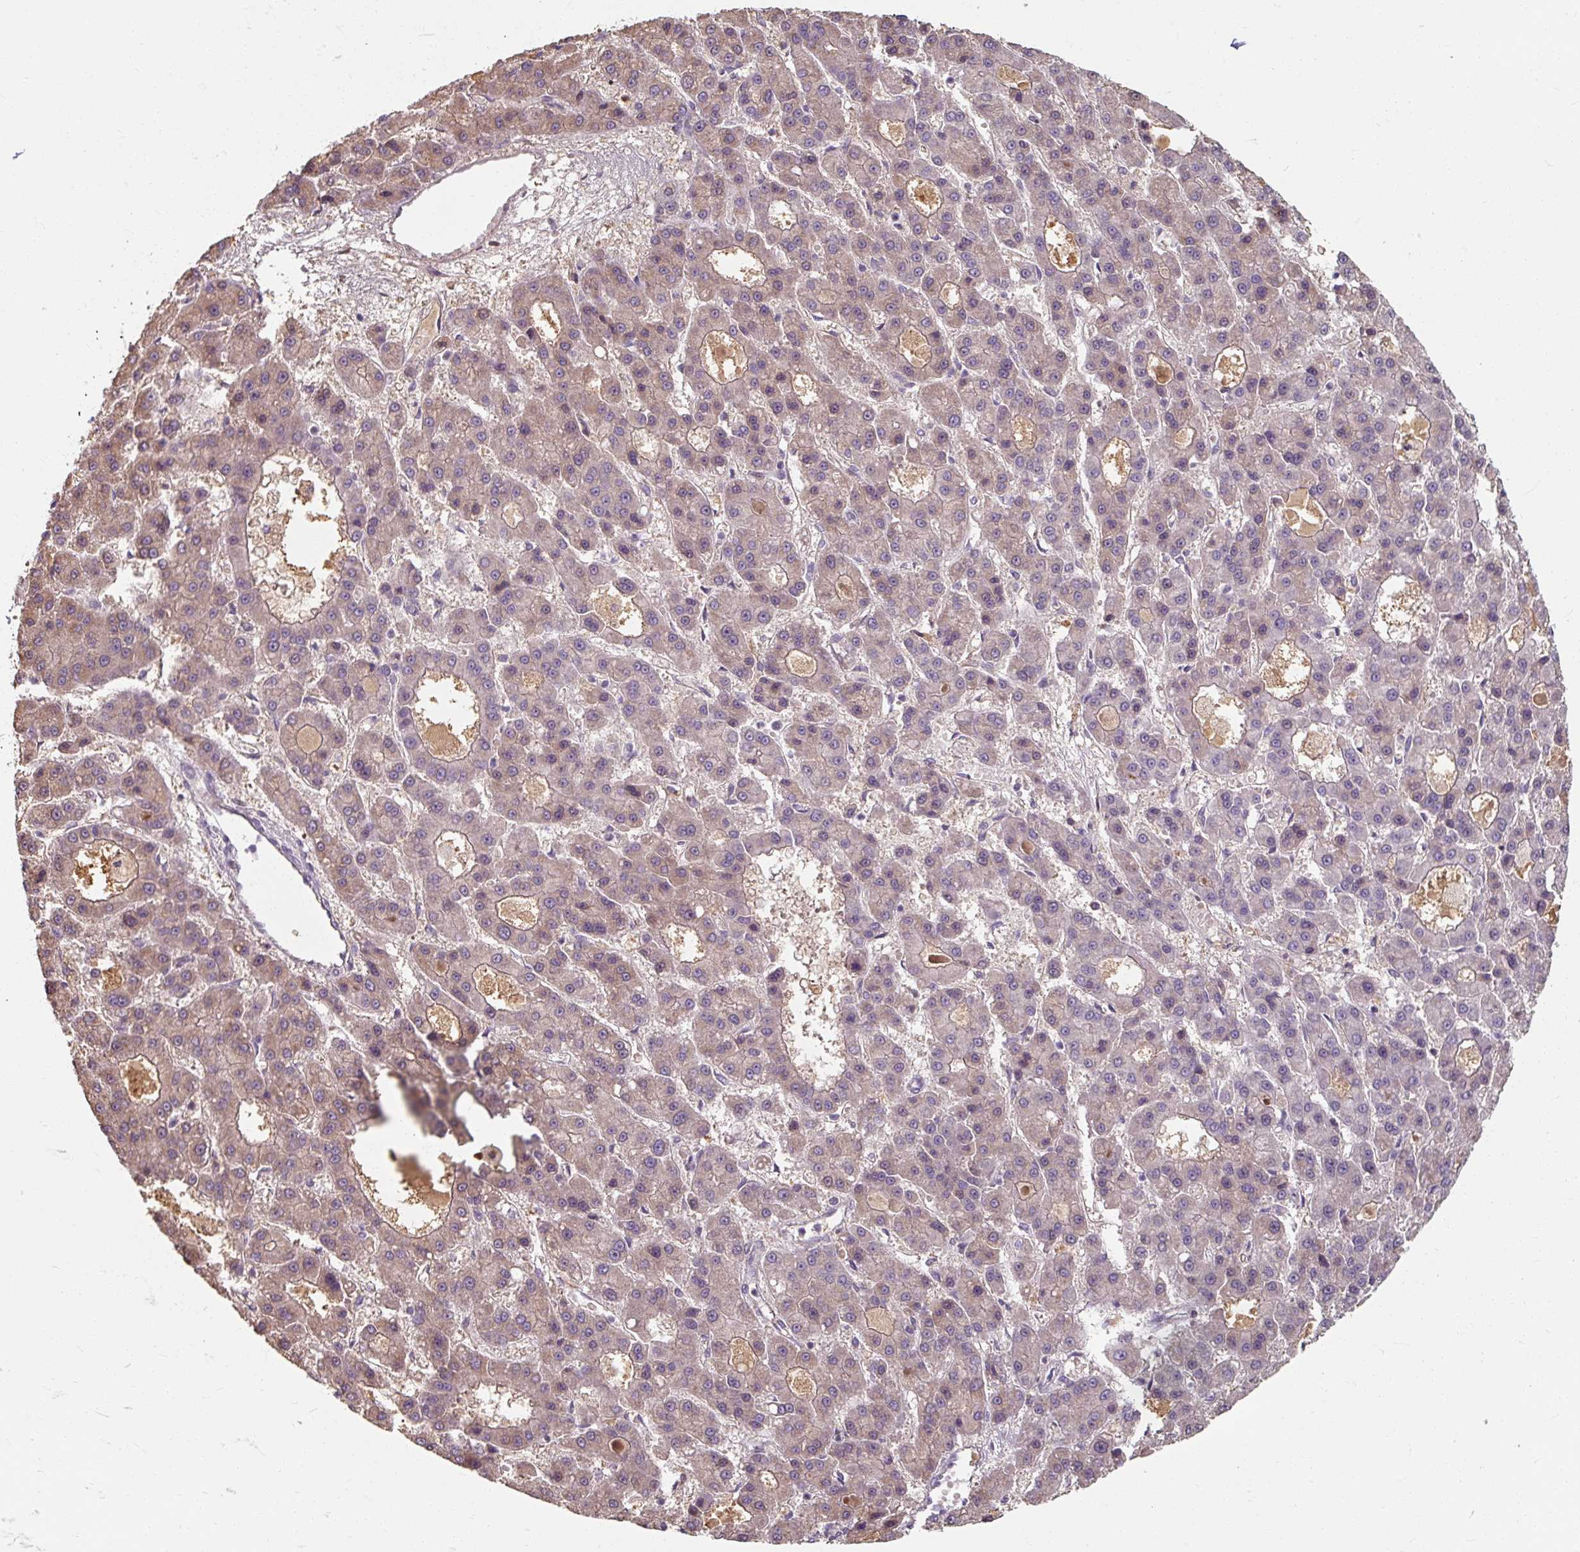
{"staining": {"intensity": "weak", "quantity": "25%-75%", "location": "cytoplasmic/membranous"}, "tissue": "liver cancer", "cell_type": "Tumor cells", "image_type": "cancer", "snomed": [{"axis": "morphology", "description": "Carcinoma, Hepatocellular, NOS"}, {"axis": "topography", "description": "Liver"}], "caption": "Immunohistochemical staining of hepatocellular carcinoma (liver) exhibits low levels of weak cytoplasmic/membranous protein positivity in about 25%-75% of tumor cells. Nuclei are stained in blue.", "gene": "TSEN54", "patient": {"sex": "male", "age": 70}}